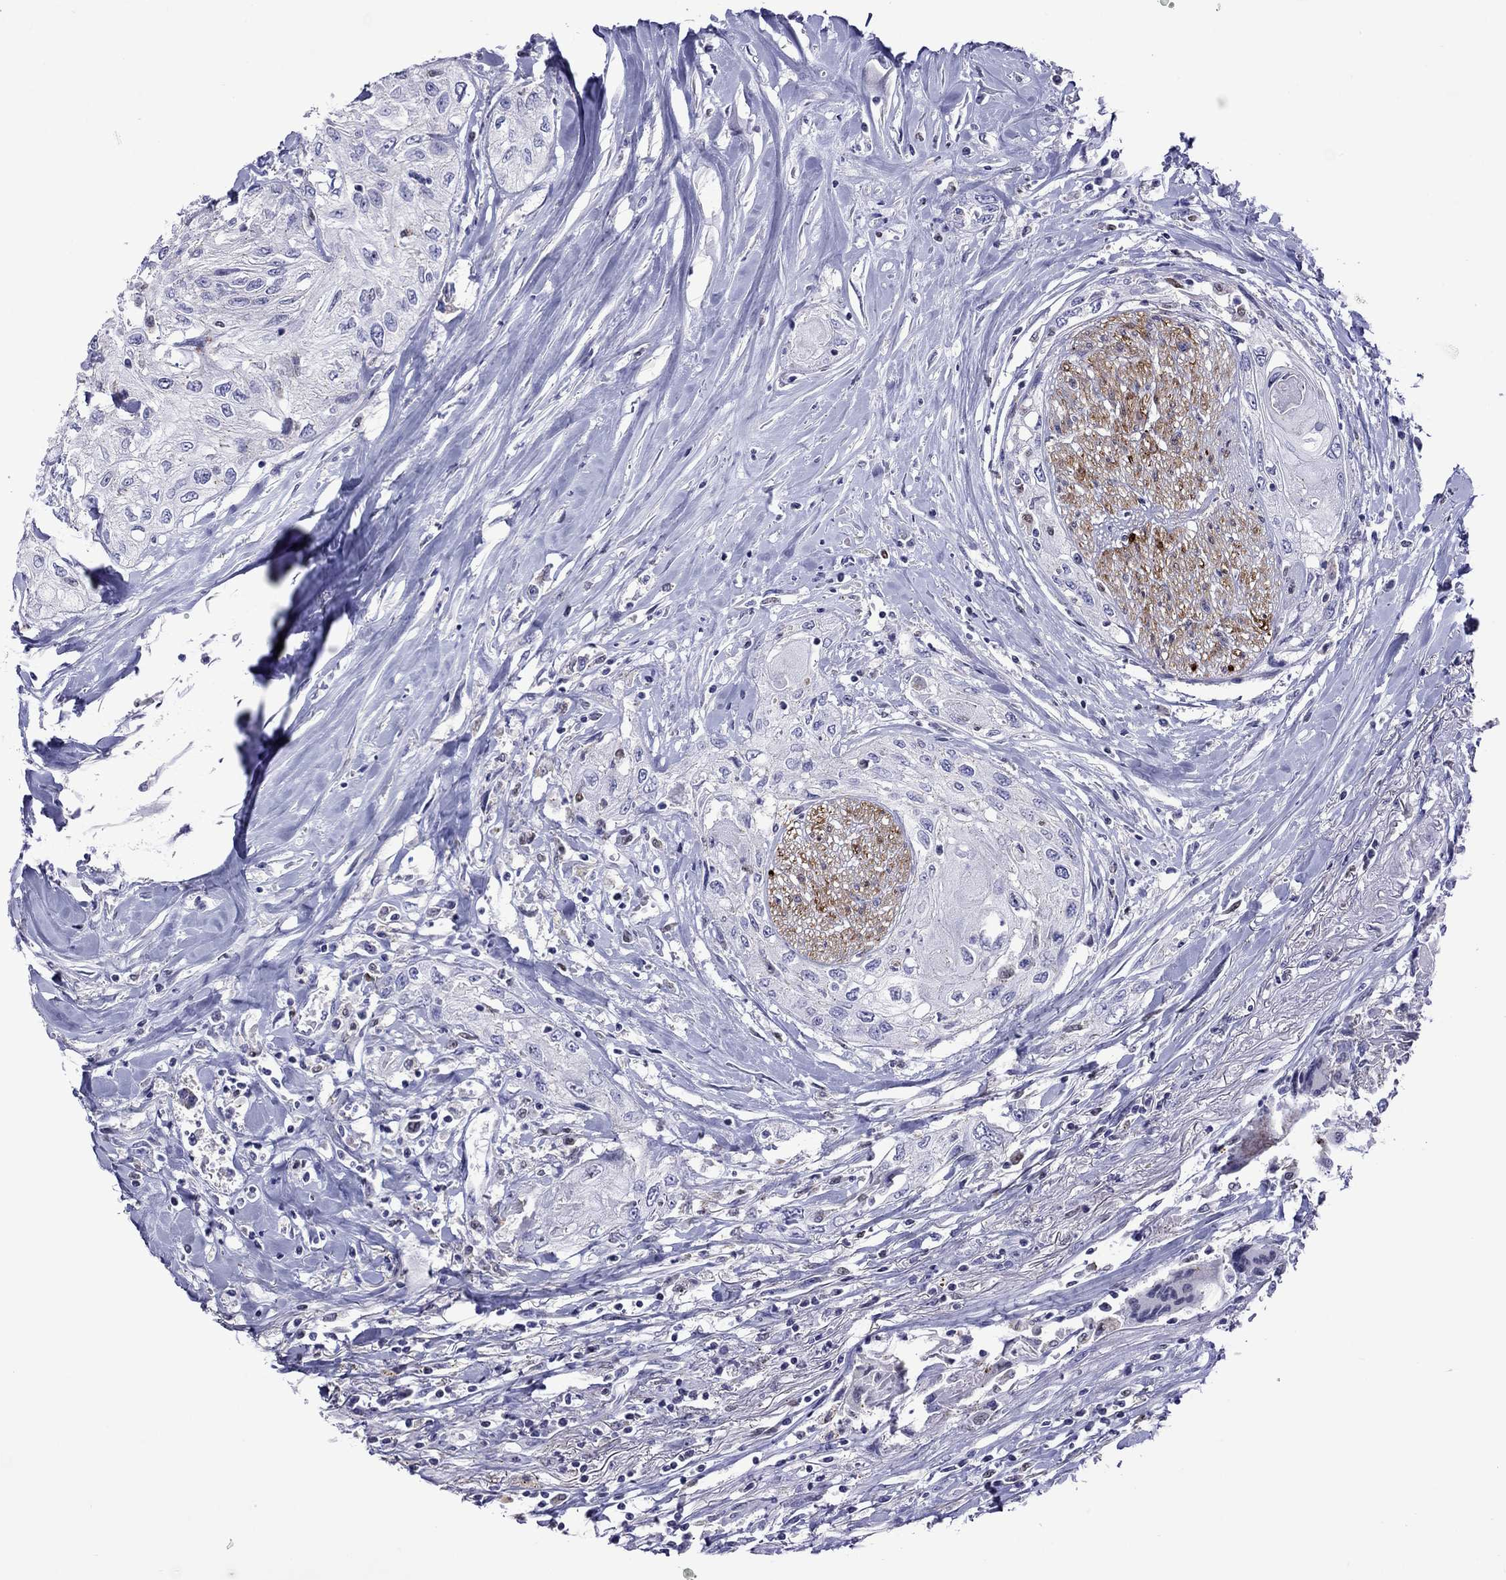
{"staining": {"intensity": "negative", "quantity": "none", "location": "none"}, "tissue": "head and neck cancer", "cell_type": "Tumor cells", "image_type": "cancer", "snomed": [{"axis": "morphology", "description": "Normal tissue, NOS"}, {"axis": "morphology", "description": "Squamous cell carcinoma, NOS"}, {"axis": "topography", "description": "Oral tissue"}, {"axis": "topography", "description": "Peripheral nerve tissue"}, {"axis": "topography", "description": "Head-Neck"}], "caption": "There is no significant expression in tumor cells of head and neck cancer.", "gene": "MPZ", "patient": {"sex": "female", "age": 59}}